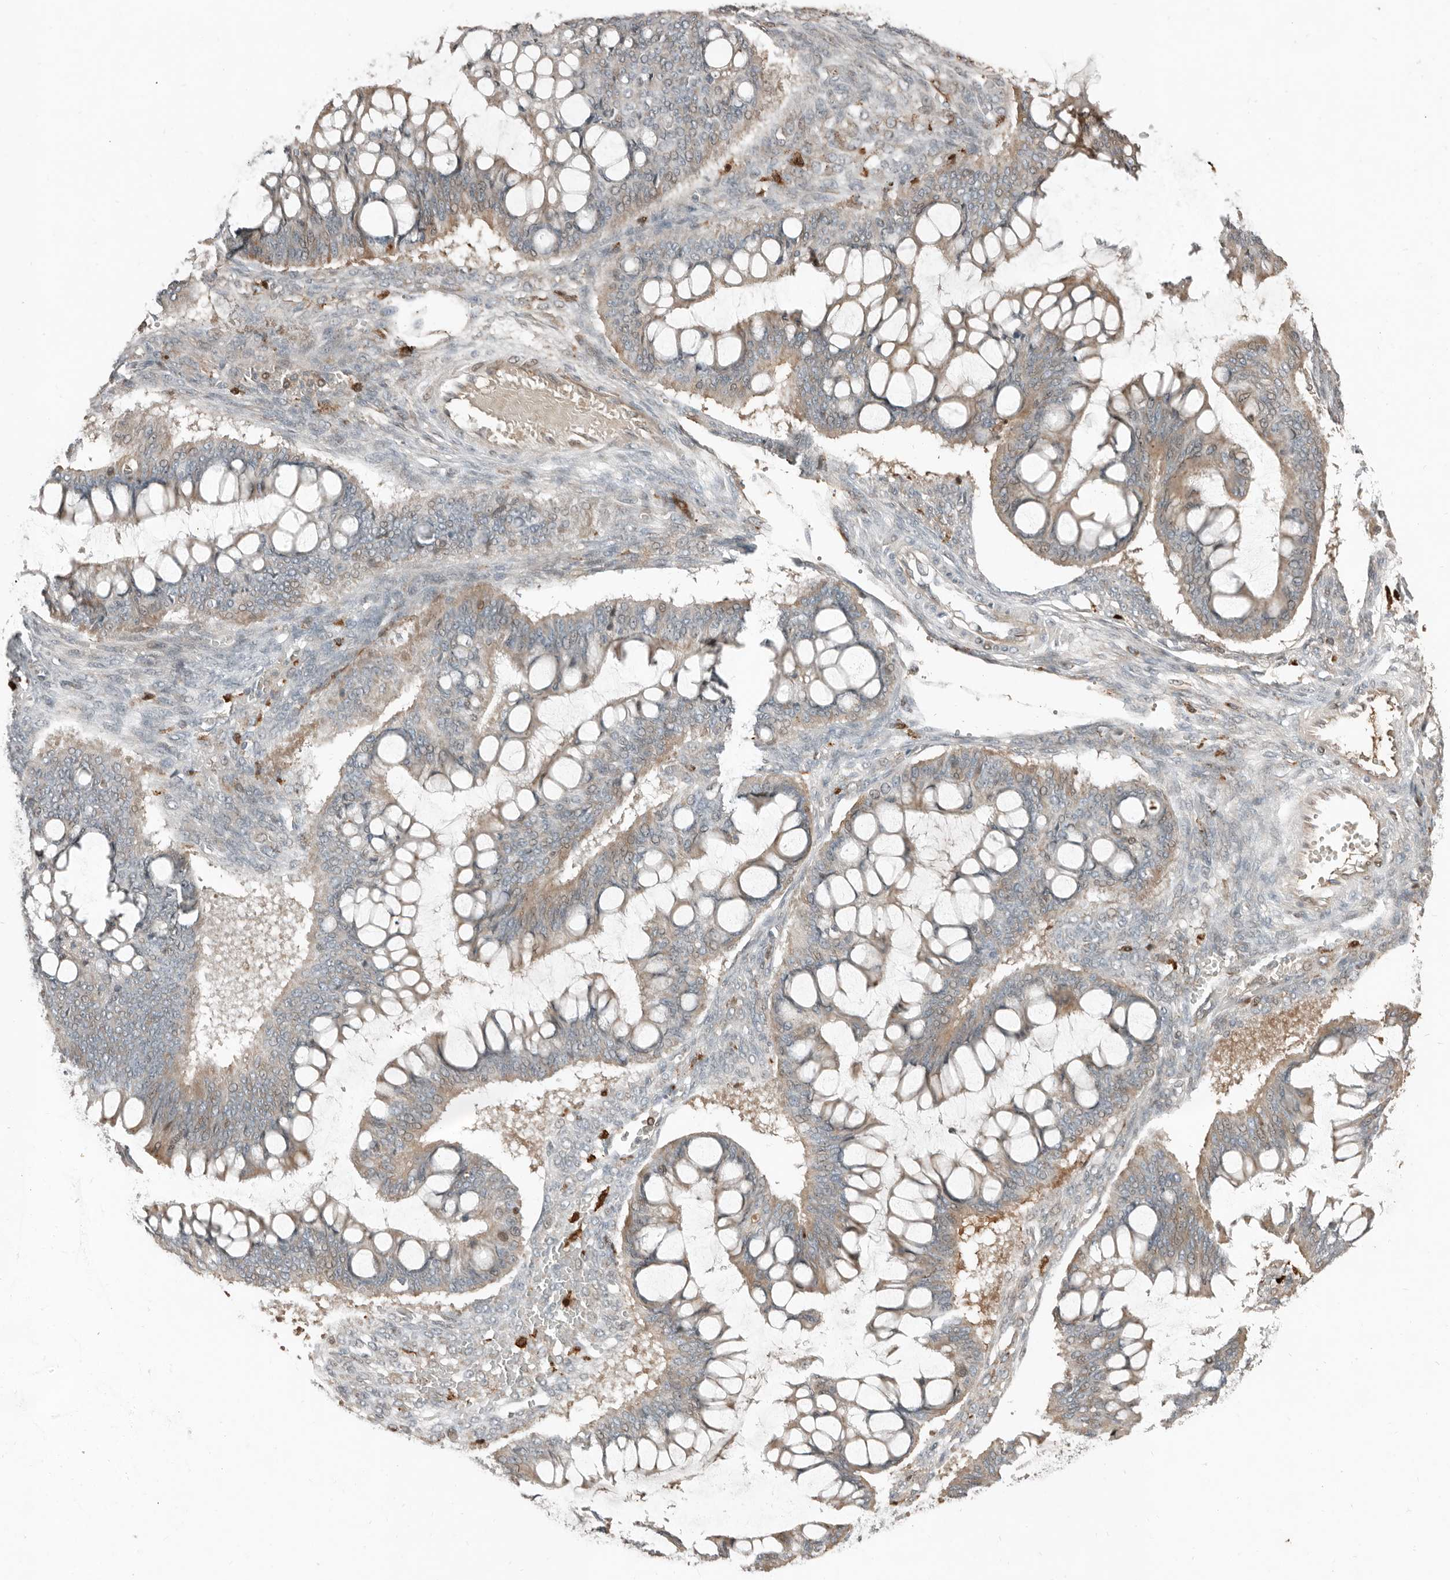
{"staining": {"intensity": "weak", "quantity": "25%-75%", "location": "cytoplasmic/membranous"}, "tissue": "ovarian cancer", "cell_type": "Tumor cells", "image_type": "cancer", "snomed": [{"axis": "morphology", "description": "Cystadenocarcinoma, mucinous, NOS"}, {"axis": "topography", "description": "Ovary"}], "caption": "Weak cytoplasmic/membranous expression is seen in about 25%-75% of tumor cells in ovarian cancer.", "gene": "KLHL38", "patient": {"sex": "female", "age": 73}}